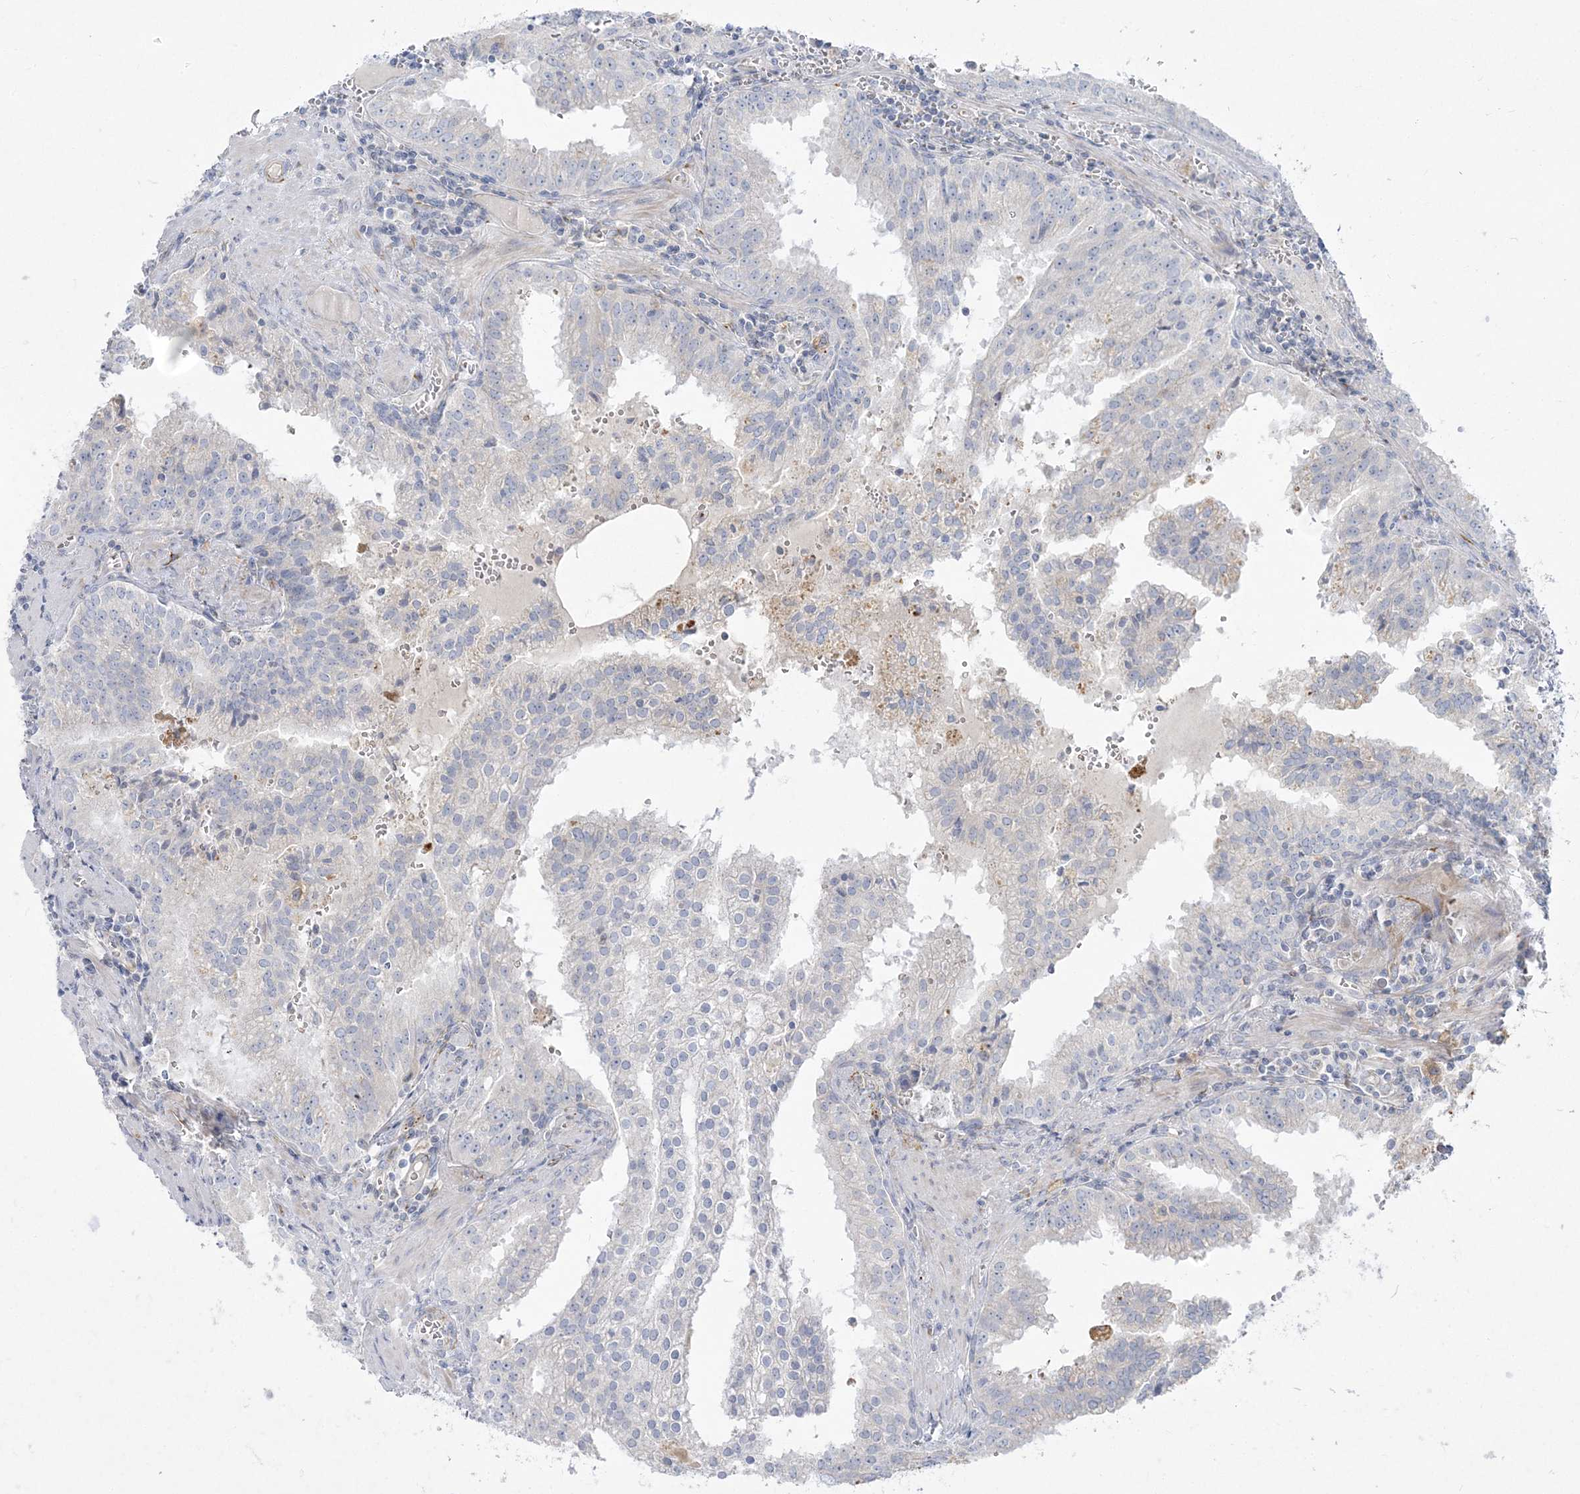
{"staining": {"intensity": "negative", "quantity": "none", "location": "none"}, "tissue": "prostate cancer", "cell_type": "Tumor cells", "image_type": "cancer", "snomed": [{"axis": "morphology", "description": "Adenocarcinoma, High grade"}, {"axis": "topography", "description": "Prostate"}], "caption": "Immunohistochemistry photomicrograph of neoplastic tissue: human prostate high-grade adenocarcinoma stained with DAB (3,3'-diaminobenzidine) exhibits no significant protein expression in tumor cells.", "gene": "GPAT2", "patient": {"sex": "male", "age": 68}}